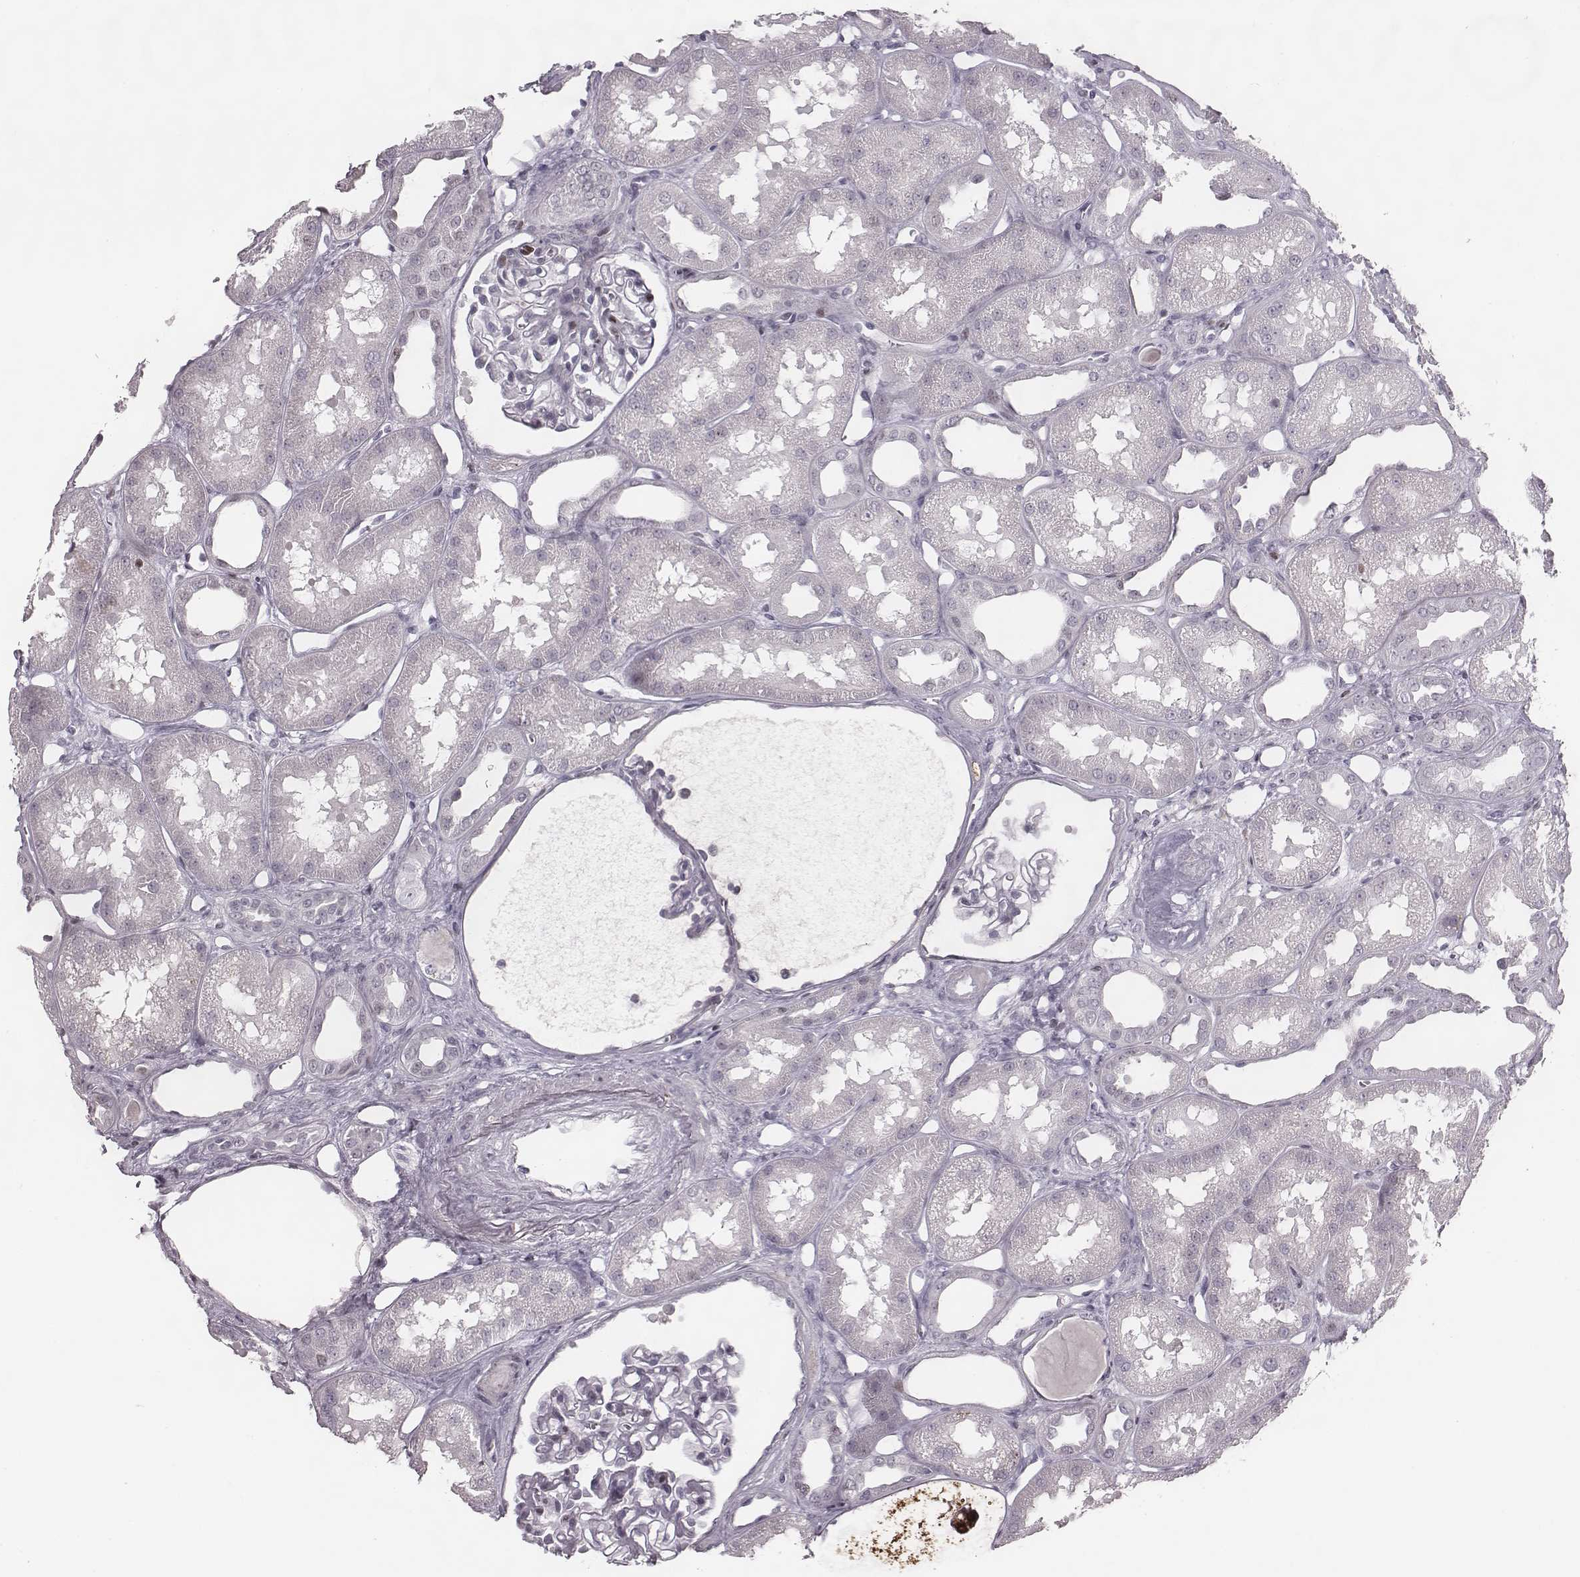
{"staining": {"intensity": "negative", "quantity": "none", "location": "none"}, "tissue": "kidney", "cell_type": "Cells in glomeruli", "image_type": "normal", "snomed": [{"axis": "morphology", "description": "Normal tissue, NOS"}, {"axis": "topography", "description": "Kidney"}], "caption": "This photomicrograph is of normal kidney stained with IHC to label a protein in brown with the nuclei are counter-stained blue. There is no expression in cells in glomeruli.", "gene": "NDC1", "patient": {"sex": "male", "age": 61}}